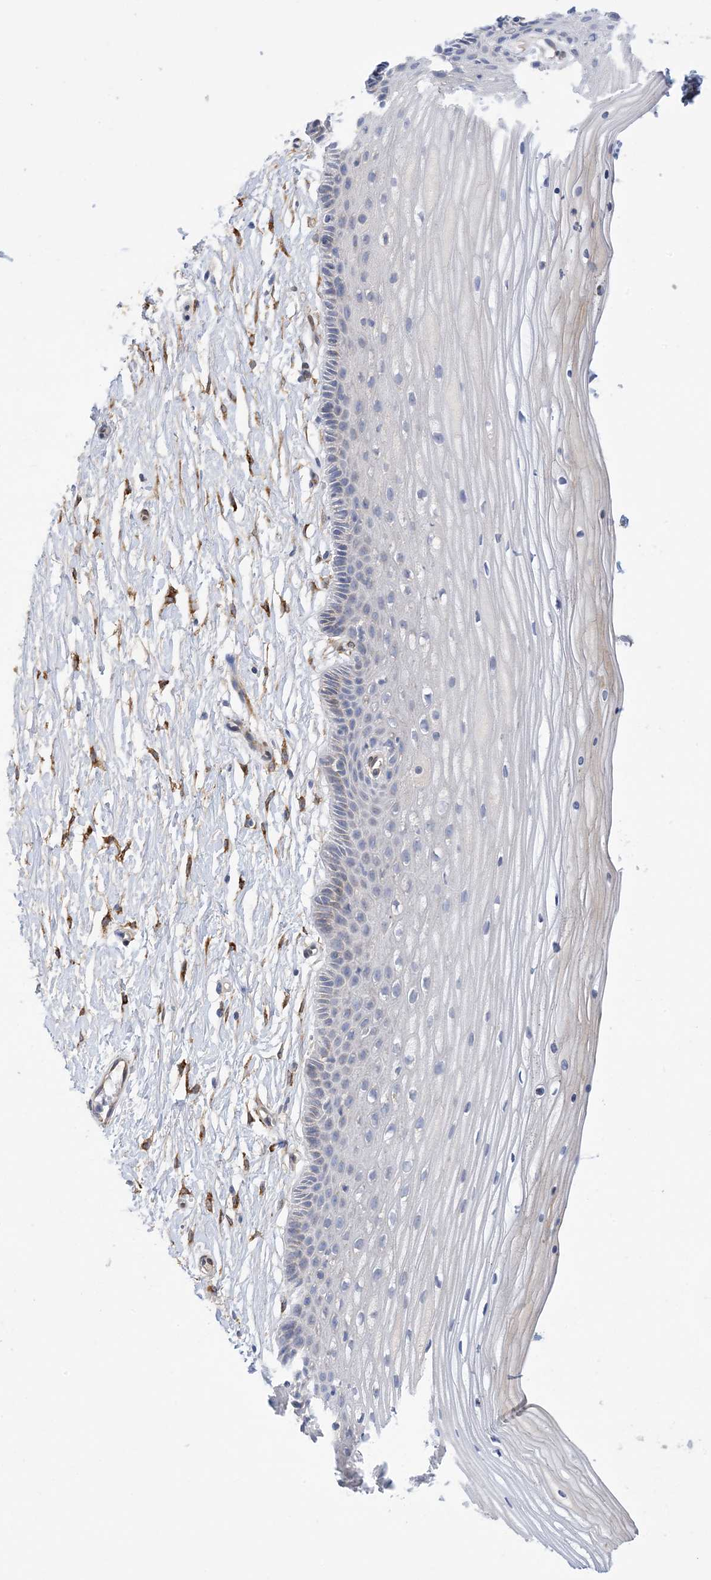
{"staining": {"intensity": "negative", "quantity": "none", "location": "none"}, "tissue": "vagina", "cell_type": "Squamous epithelial cells", "image_type": "normal", "snomed": [{"axis": "morphology", "description": "Normal tissue, NOS"}, {"axis": "topography", "description": "Vagina"}, {"axis": "topography", "description": "Cervix"}], "caption": "The IHC micrograph has no significant staining in squamous epithelial cells of vagina. (Immunohistochemistry (ihc), brightfield microscopy, high magnification).", "gene": "RBMS3", "patient": {"sex": "female", "age": 40}}